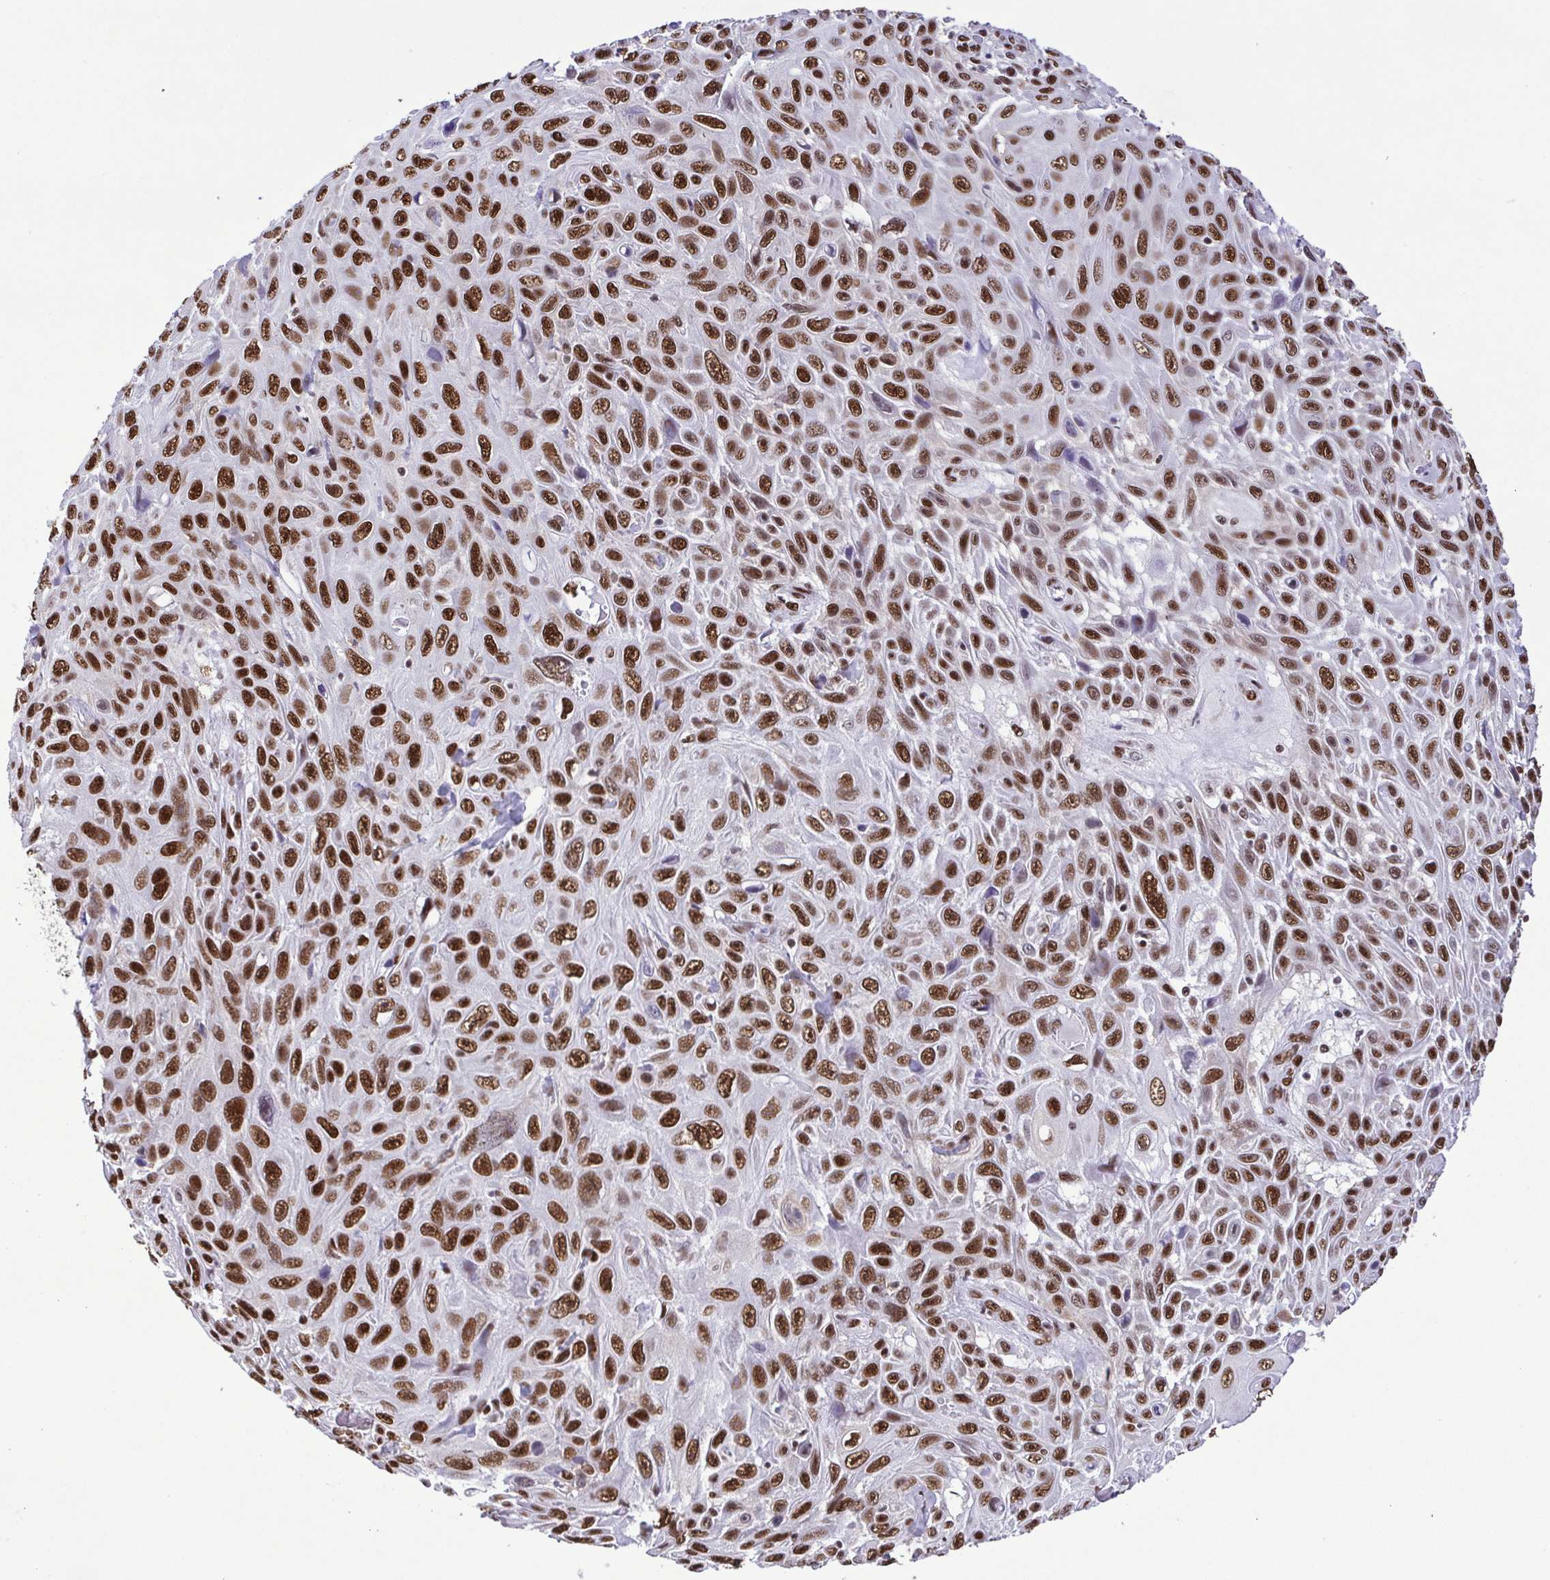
{"staining": {"intensity": "strong", "quantity": ">75%", "location": "nuclear"}, "tissue": "skin cancer", "cell_type": "Tumor cells", "image_type": "cancer", "snomed": [{"axis": "morphology", "description": "Squamous cell carcinoma, NOS"}, {"axis": "topography", "description": "Skin"}], "caption": "This is a histology image of immunohistochemistry staining of skin cancer, which shows strong staining in the nuclear of tumor cells.", "gene": "TRIM28", "patient": {"sex": "male", "age": 82}}